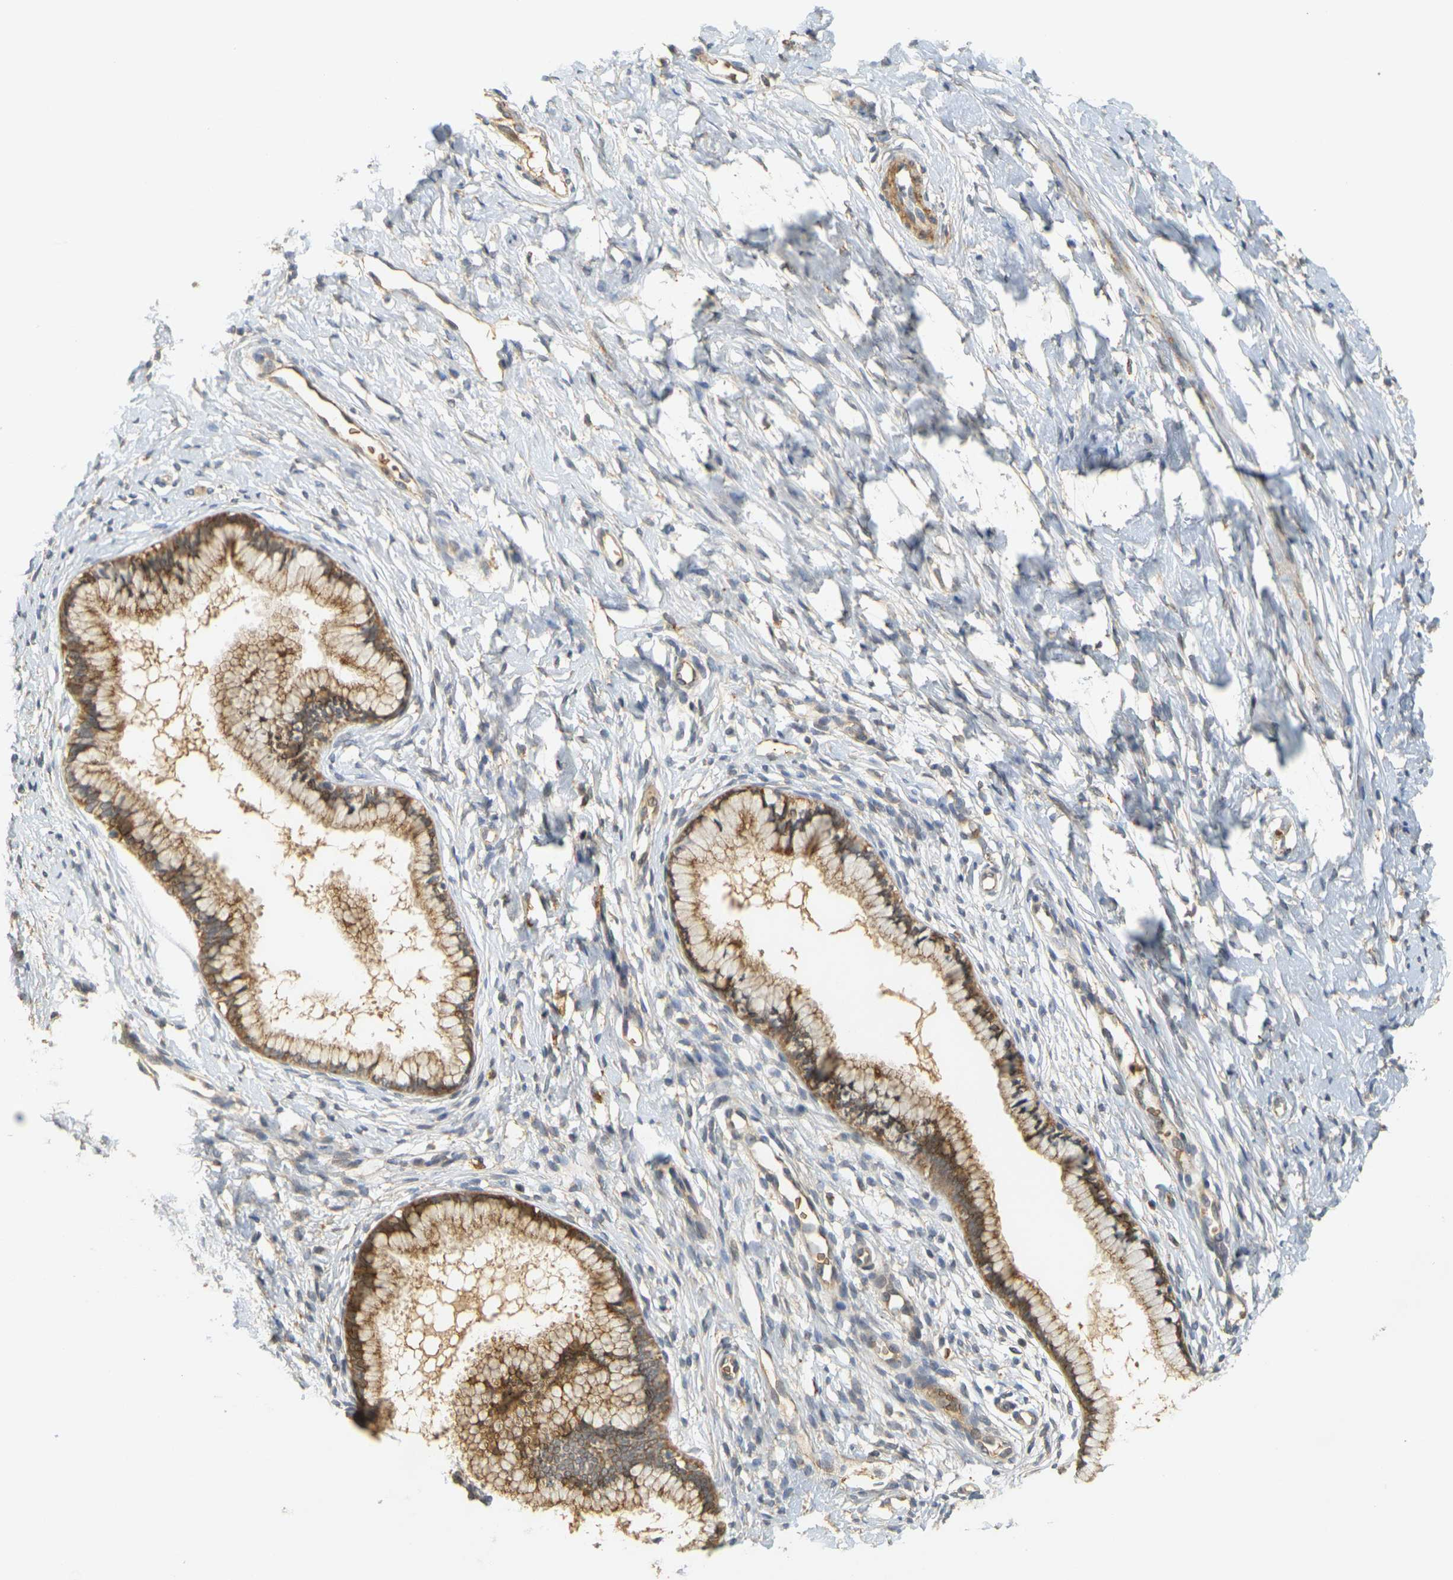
{"staining": {"intensity": "moderate", "quantity": ">75%", "location": "cytoplasmic/membranous"}, "tissue": "cervix", "cell_type": "Glandular cells", "image_type": "normal", "snomed": [{"axis": "morphology", "description": "Normal tissue, NOS"}, {"axis": "topography", "description": "Cervix"}], "caption": "Moderate cytoplasmic/membranous expression for a protein is appreciated in about >75% of glandular cells of normal cervix using immunohistochemistry (IHC).", "gene": "MEGF9", "patient": {"sex": "female", "age": 65}}